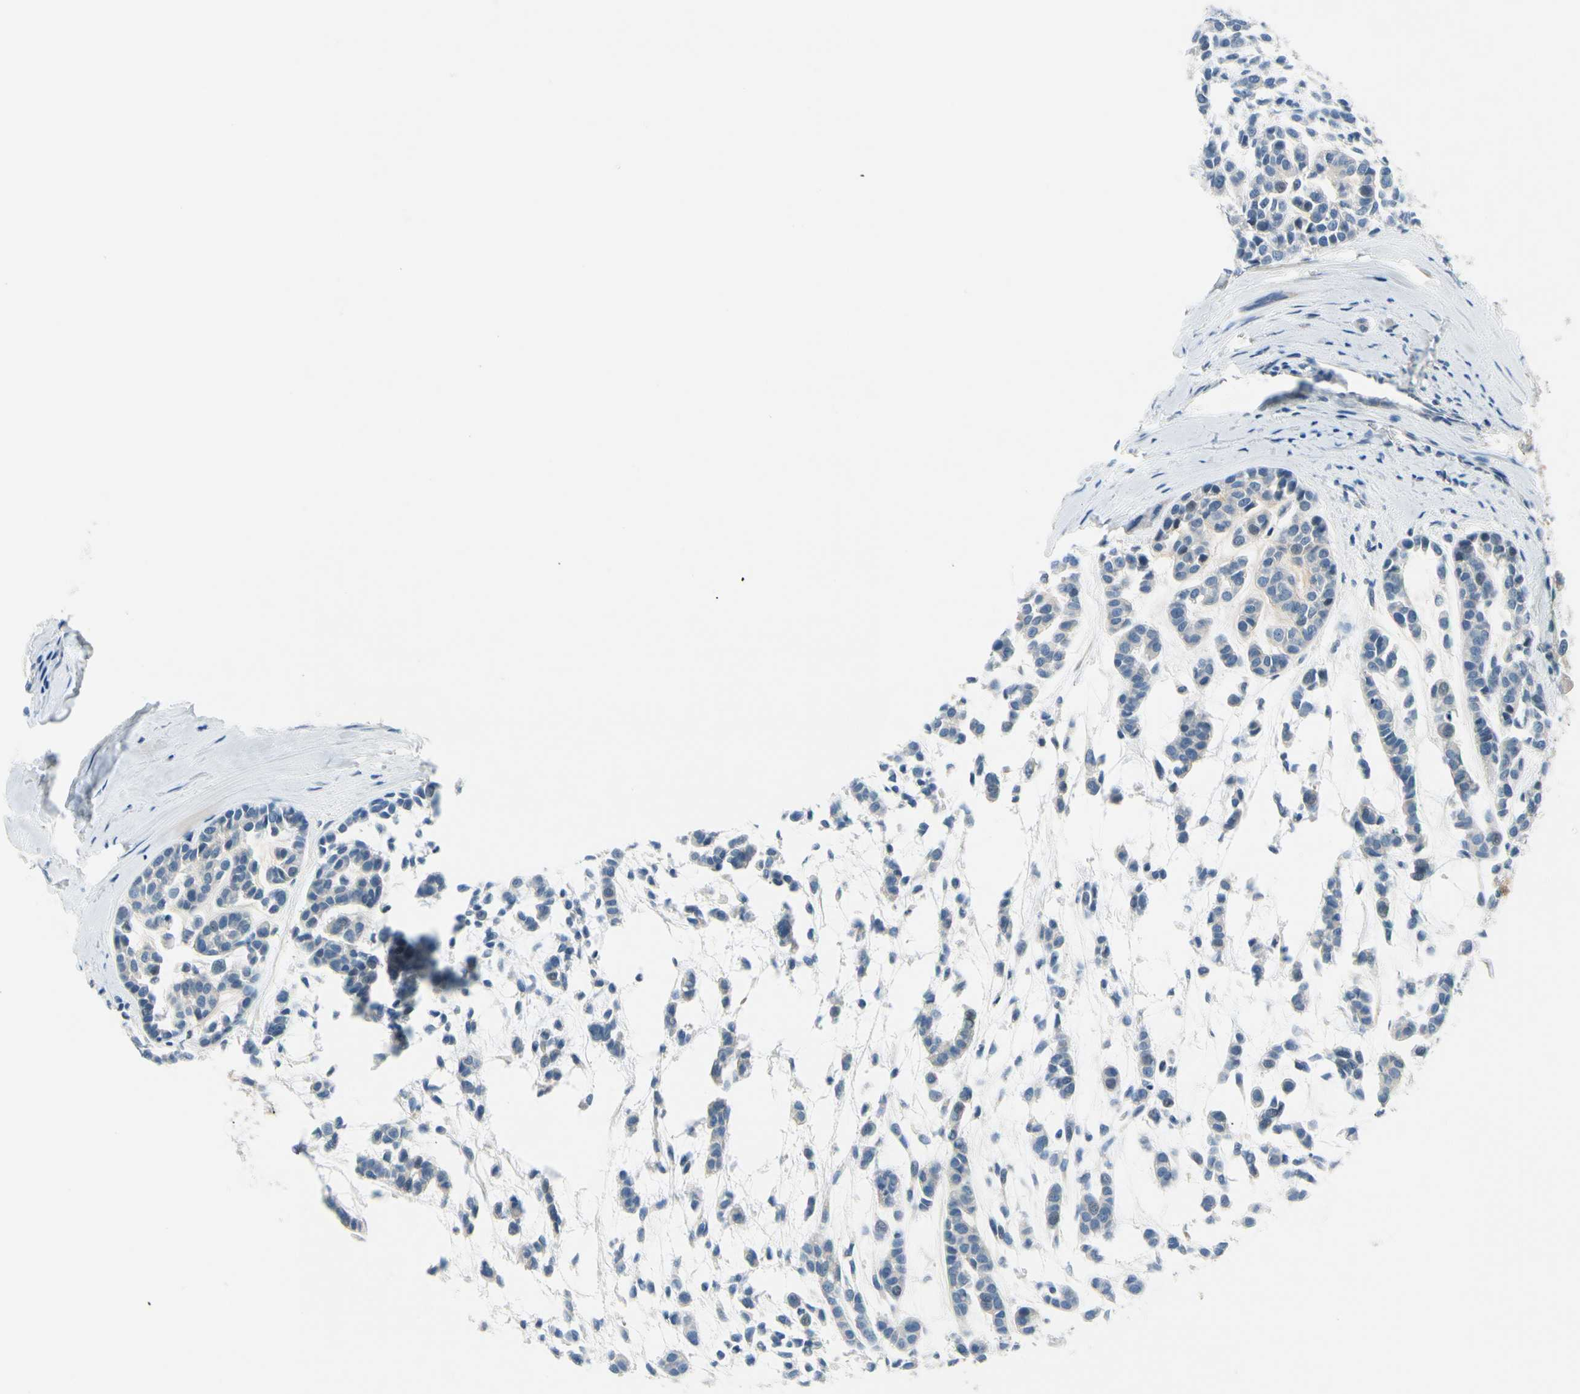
{"staining": {"intensity": "negative", "quantity": "none", "location": "none"}, "tissue": "head and neck cancer", "cell_type": "Tumor cells", "image_type": "cancer", "snomed": [{"axis": "morphology", "description": "Adenocarcinoma, NOS"}, {"axis": "morphology", "description": "Adenoma, NOS"}, {"axis": "topography", "description": "Head-Neck"}], "caption": "Tumor cells are negative for brown protein staining in head and neck cancer.", "gene": "FCER2", "patient": {"sex": "female", "age": 55}}